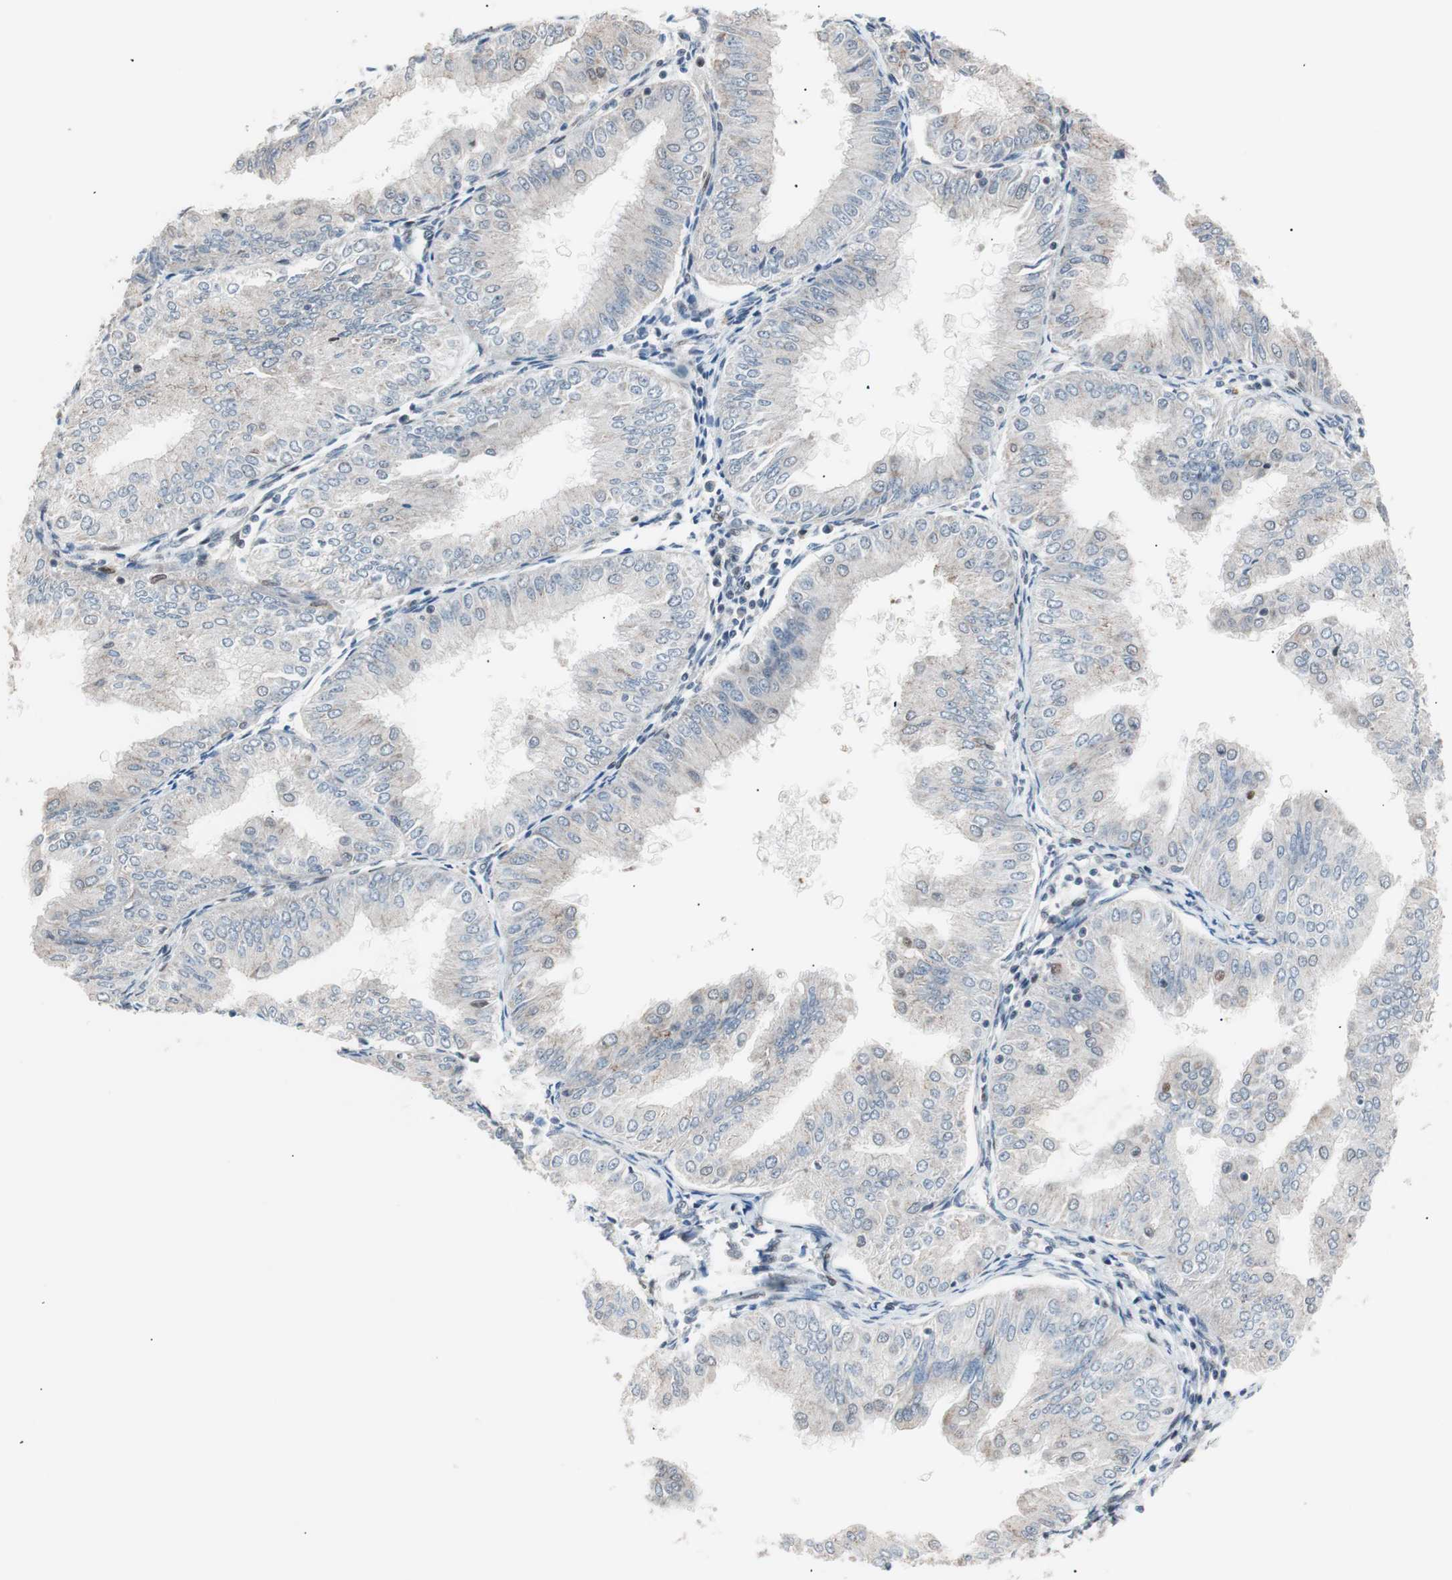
{"staining": {"intensity": "negative", "quantity": "none", "location": "none"}, "tissue": "endometrial cancer", "cell_type": "Tumor cells", "image_type": "cancer", "snomed": [{"axis": "morphology", "description": "Adenocarcinoma, NOS"}, {"axis": "topography", "description": "Endometrium"}], "caption": "A high-resolution micrograph shows immunohistochemistry (IHC) staining of adenocarcinoma (endometrial), which exhibits no significant staining in tumor cells. (DAB (3,3'-diaminobenzidine) immunohistochemistry (IHC) with hematoxylin counter stain).", "gene": "POLH", "patient": {"sex": "female", "age": 53}}